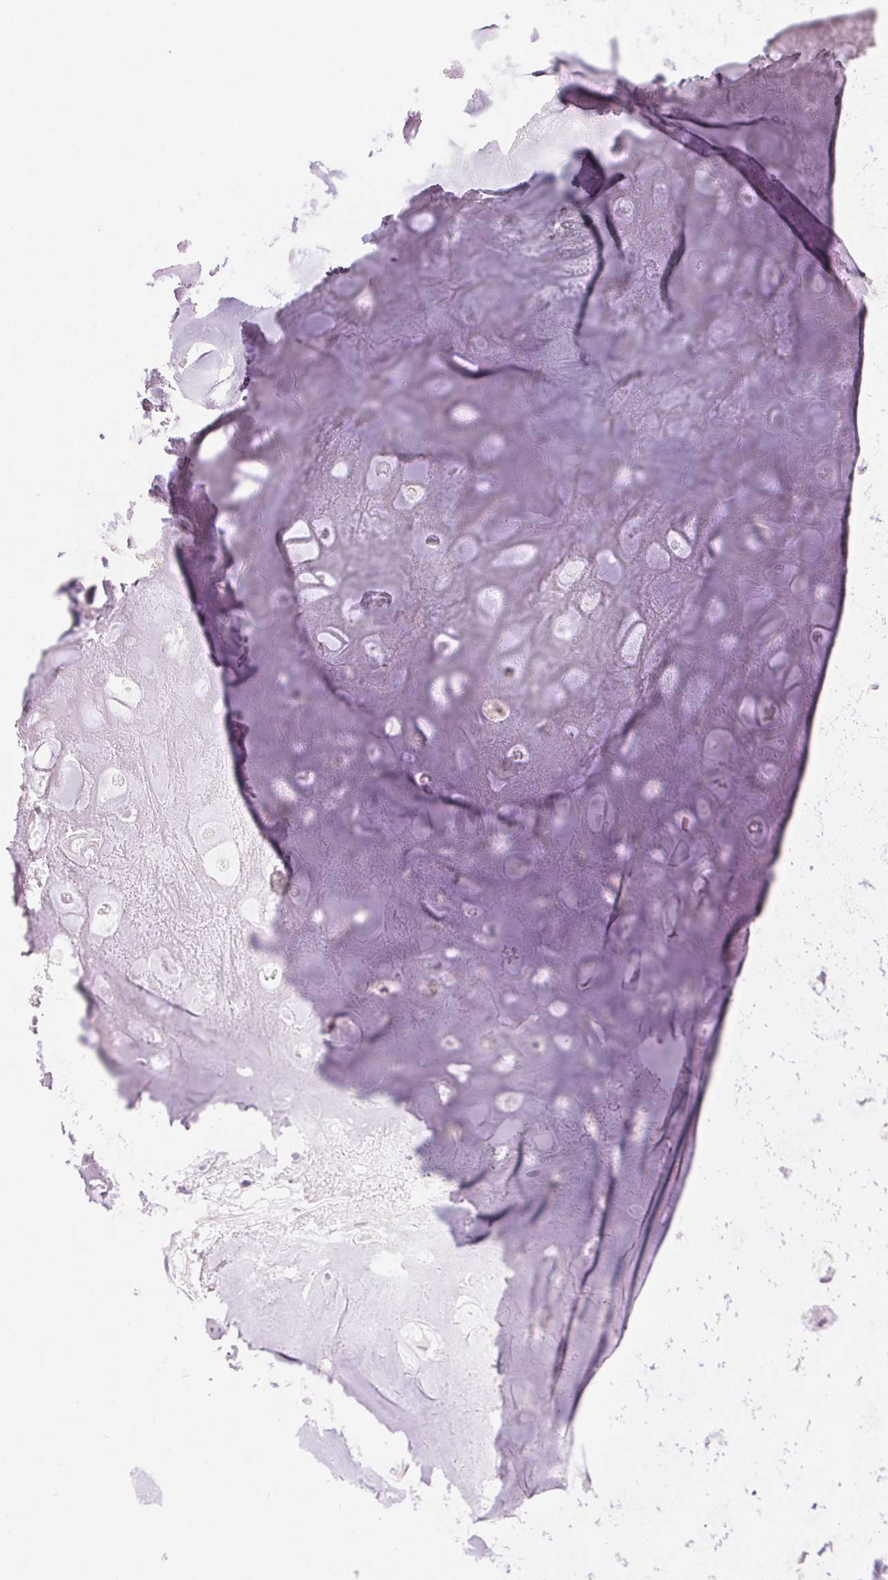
{"staining": {"intensity": "negative", "quantity": "none", "location": "none"}, "tissue": "adipose tissue", "cell_type": "Adipocytes", "image_type": "normal", "snomed": [{"axis": "morphology", "description": "Normal tissue, NOS"}, {"axis": "topography", "description": "Cartilage tissue"}], "caption": "Protein analysis of unremarkable adipose tissue demonstrates no significant expression in adipocytes.", "gene": "DSG3", "patient": {"sex": "male", "age": 57}}